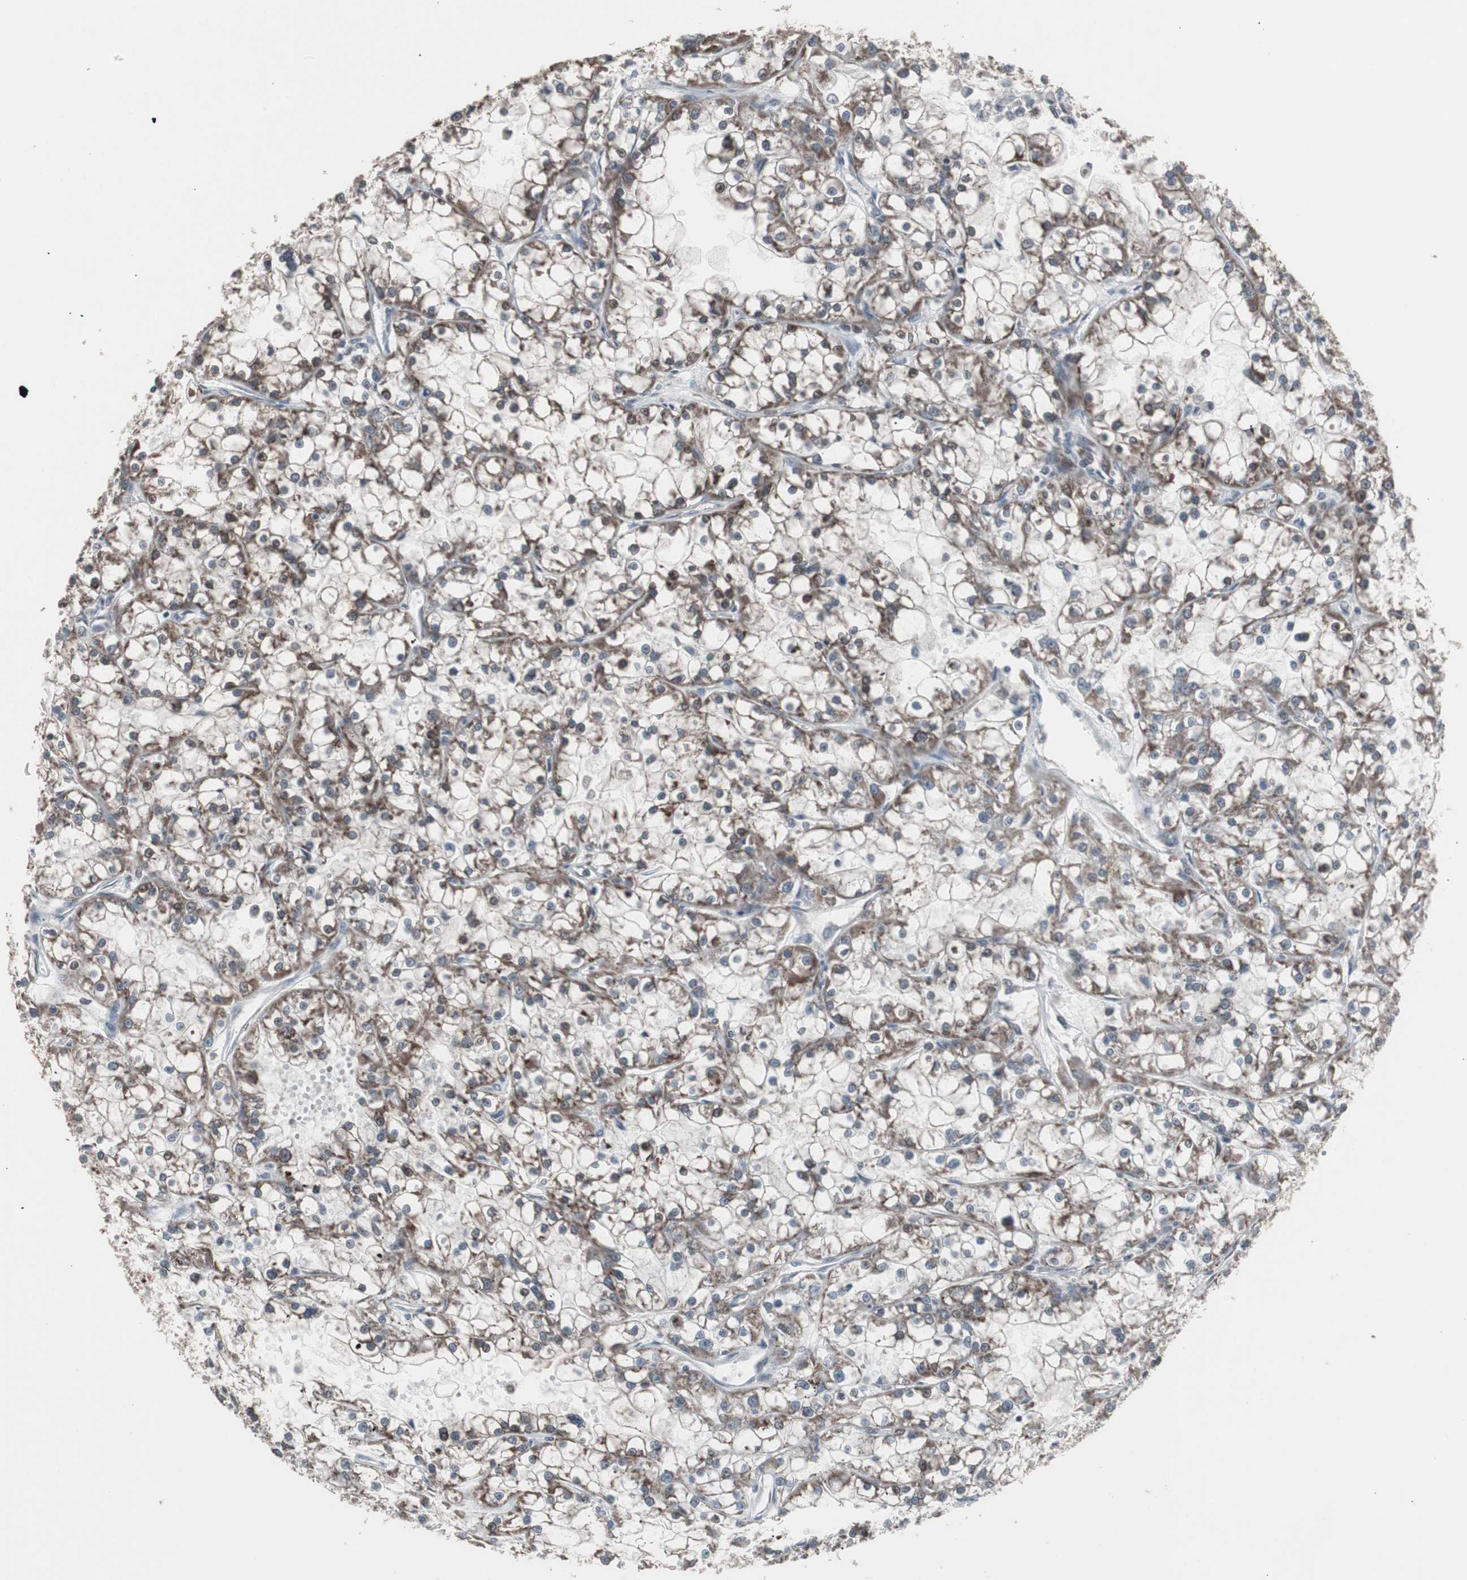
{"staining": {"intensity": "weak", "quantity": "25%-75%", "location": "cytoplasmic/membranous,nuclear"}, "tissue": "renal cancer", "cell_type": "Tumor cells", "image_type": "cancer", "snomed": [{"axis": "morphology", "description": "Adenocarcinoma, NOS"}, {"axis": "topography", "description": "Kidney"}], "caption": "Immunohistochemistry (IHC) of renal cancer (adenocarcinoma) shows low levels of weak cytoplasmic/membranous and nuclear staining in about 25%-75% of tumor cells.", "gene": "RXRA", "patient": {"sex": "female", "age": 52}}